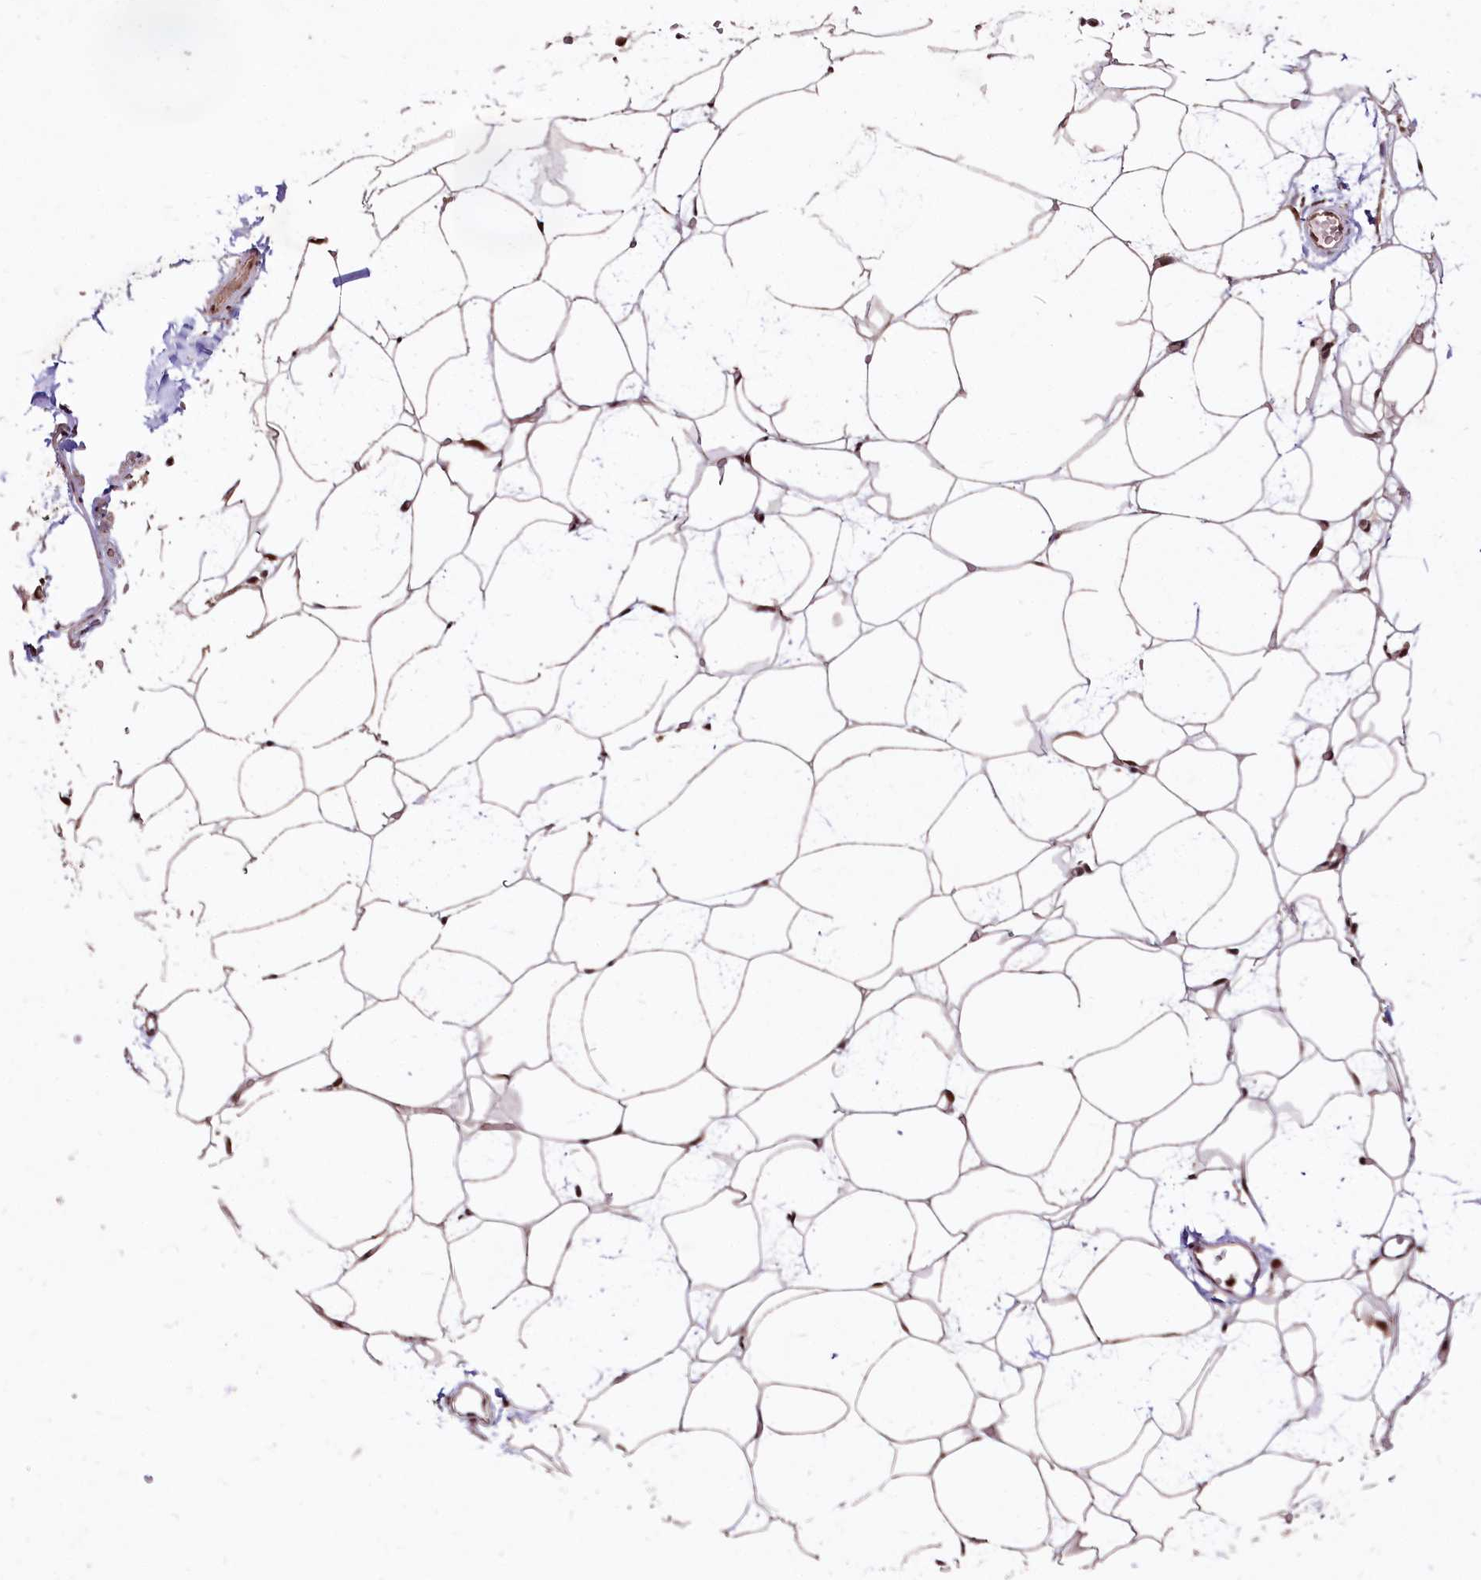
{"staining": {"intensity": "moderate", "quantity": ">75%", "location": "cytoplasmic/membranous"}, "tissue": "adipose tissue", "cell_type": "Adipocytes", "image_type": "normal", "snomed": [{"axis": "morphology", "description": "Normal tissue, NOS"}, {"axis": "topography", "description": "Breast"}], "caption": "Protein expression analysis of normal adipose tissue shows moderate cytoplasmic/membranous expression in approximately >75% of adipocytes. (DAB IHC with brightfield microscopy, high magnification).", "gene": "KLRB1", "patient": {"sex": "female", "age": 23}}